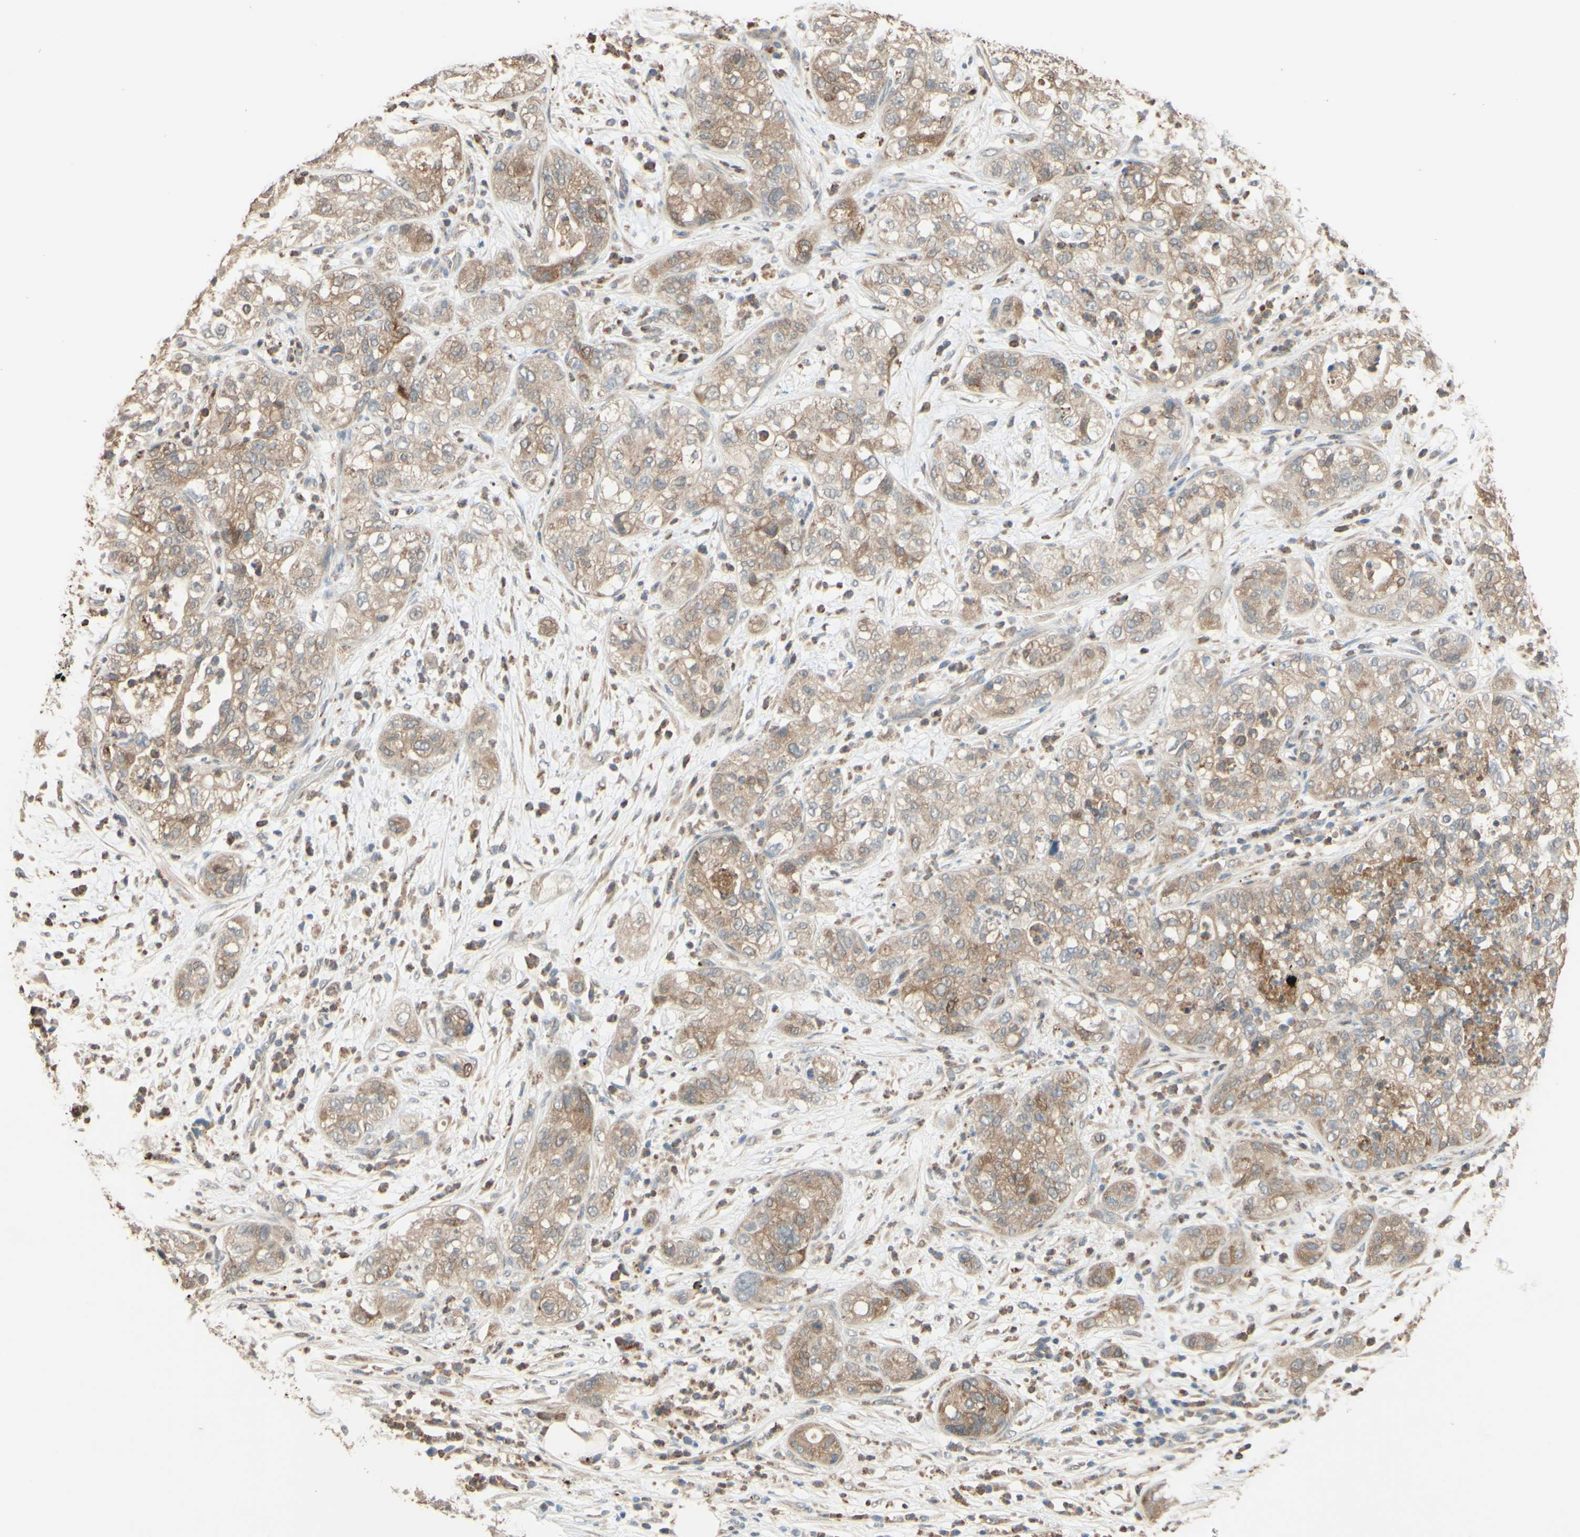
{"staining": {"intensity": "weak", "quantity": ">75%", "location": "cytoplasmic/membranous"}, "tissue": "pancreatic cancer", "cell_type": "Tumor cells", "image_type": "cancer", "snomed": [{"axis": "morphology", "description": "Adenocarcinoma, NOS"}, {"axis": "topography", "description": "Pancreas"}], "caption": "DAB immunohistochemical staining of human pancreatic cancer (adenocarcinoma) displays weak cytoplasmic/membranous protein positivity in approximately >75% of tumor cells. The staining was performed using DAB to visualize the protein expression in brown, while the nuclei were stained in blue with hematoxylin (Magnification: 20x).", "gene": "SMIM19", "patient": {"sex": "female", "age": 78}}